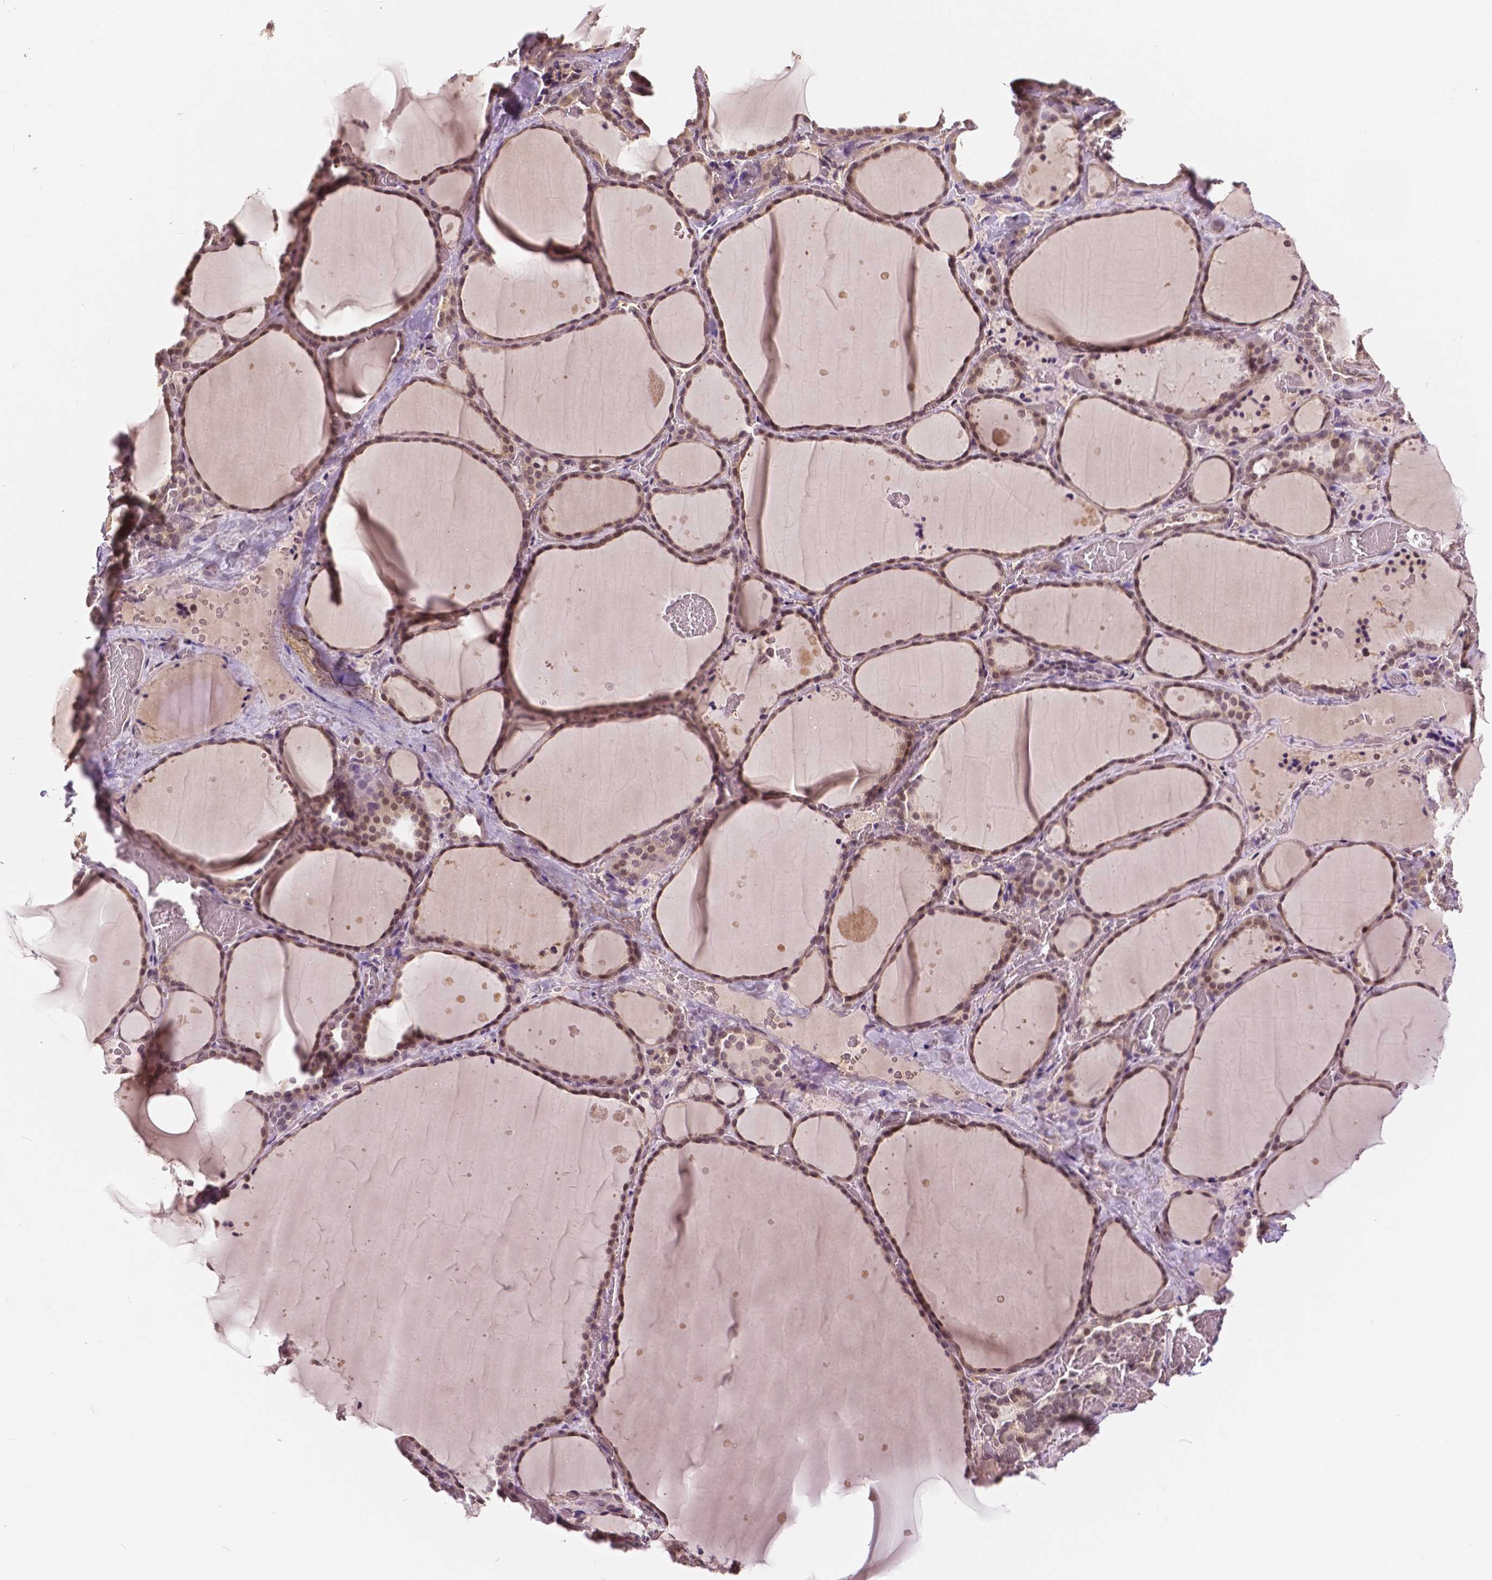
{"staining": {"intensity": "strong", "quantity": ">75%", "location": "nuclear"}, "tissue": "thyroid gland", "cell_type": "Glandular cells", "image_type": "normal", "snomed": [{"axis": "morphology", "description": "Normal tissue, NOS"}, {"axis": "topography", "description": "Thyroid gland"}], "caption": "Immunohistochemistry image of normal thyroid gland: thyroid gland stained using immunohistochemistry (IHC) reveals high levels of strong protein expression localized specifically in the nuclear of glandular cells, appearing as a nuclear brown color.", "gene": "MAP1LC3B", "patient": {"sex": "female", "age": 36}}